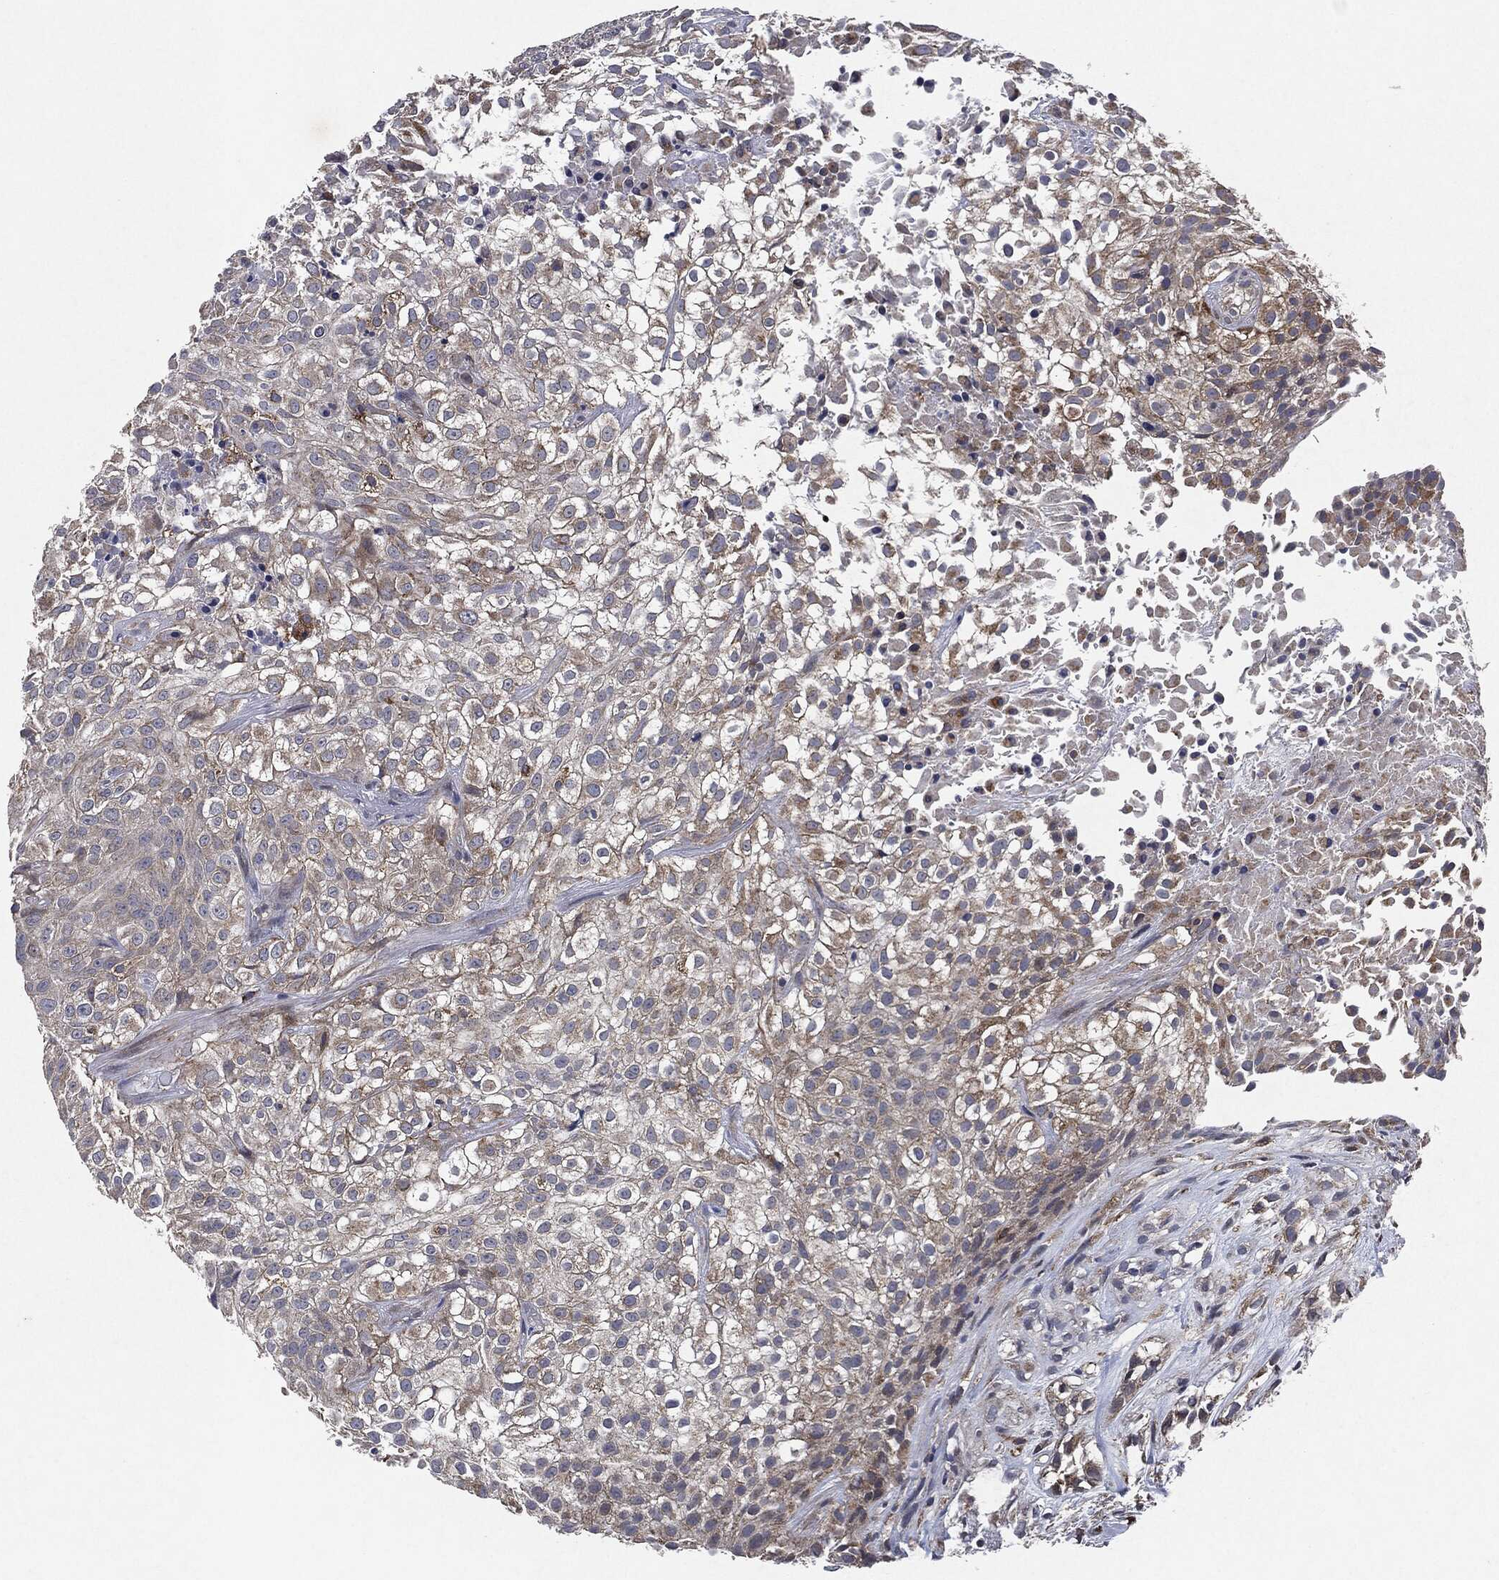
{"staining": {"intensity": "weak", "quantity": "25%-75%", "location": "cytoplasmic/membranous"}, "tissue": "urothelial cancer", "cell_type": "Tumor cells", "image_type": "cancer", "snomed": [{"axis": "morphology", "description": "Urothelial carcinoma, High grade"}, {"axis": "topography", "description": "Urinary bladder"}], "caption": "Immunohistochemical staining of human urothelial cancer demonstrates weak cytoplasmic/membranous protein expression in approximately 25%-75% of tumor cells.", "gene": "SLC31A2", "patient": {"sex": "male", "age": 56}}